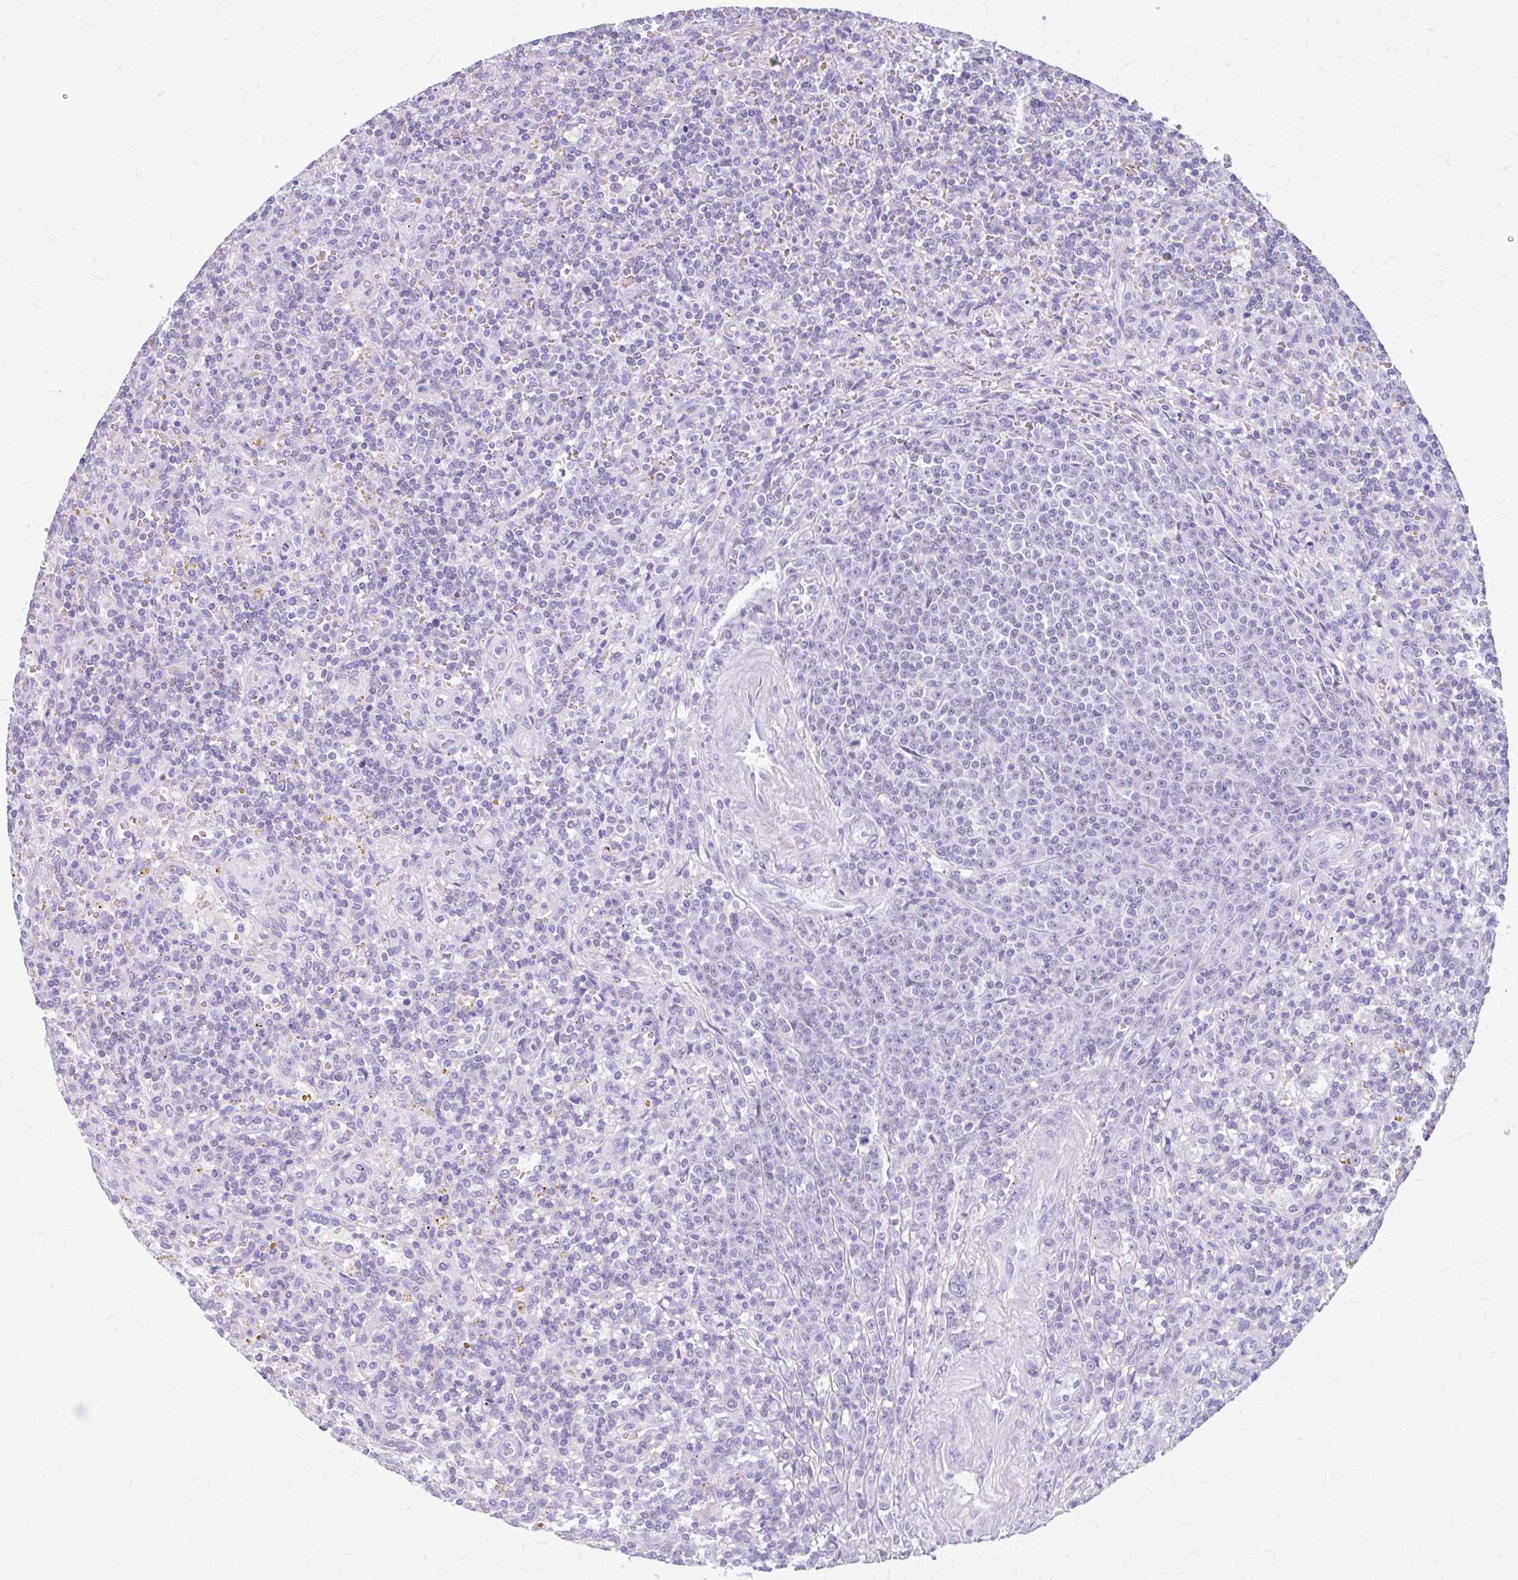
{"staining": {"intensity": "negative", "quantity": "none", "location": "none"}, "tissue": "lymphoma", "cell_type": "Tumor cells", "image_type": "cancer", "snomed": [{"axis": "morphology", "description": "Malignant lymphoma, non-Hodgkin's type, Low grade"}, {"axis": "topography", "description": "Spleen"}], "caption": "This is an immunohistochemistry histopathology image of human low-grade malignant lymphoma, non-Hodgkin's type. There is no positivity in tumor cells.", "gene": "KLHDC7A", "patient": {"sex": "male", "age": 67}}